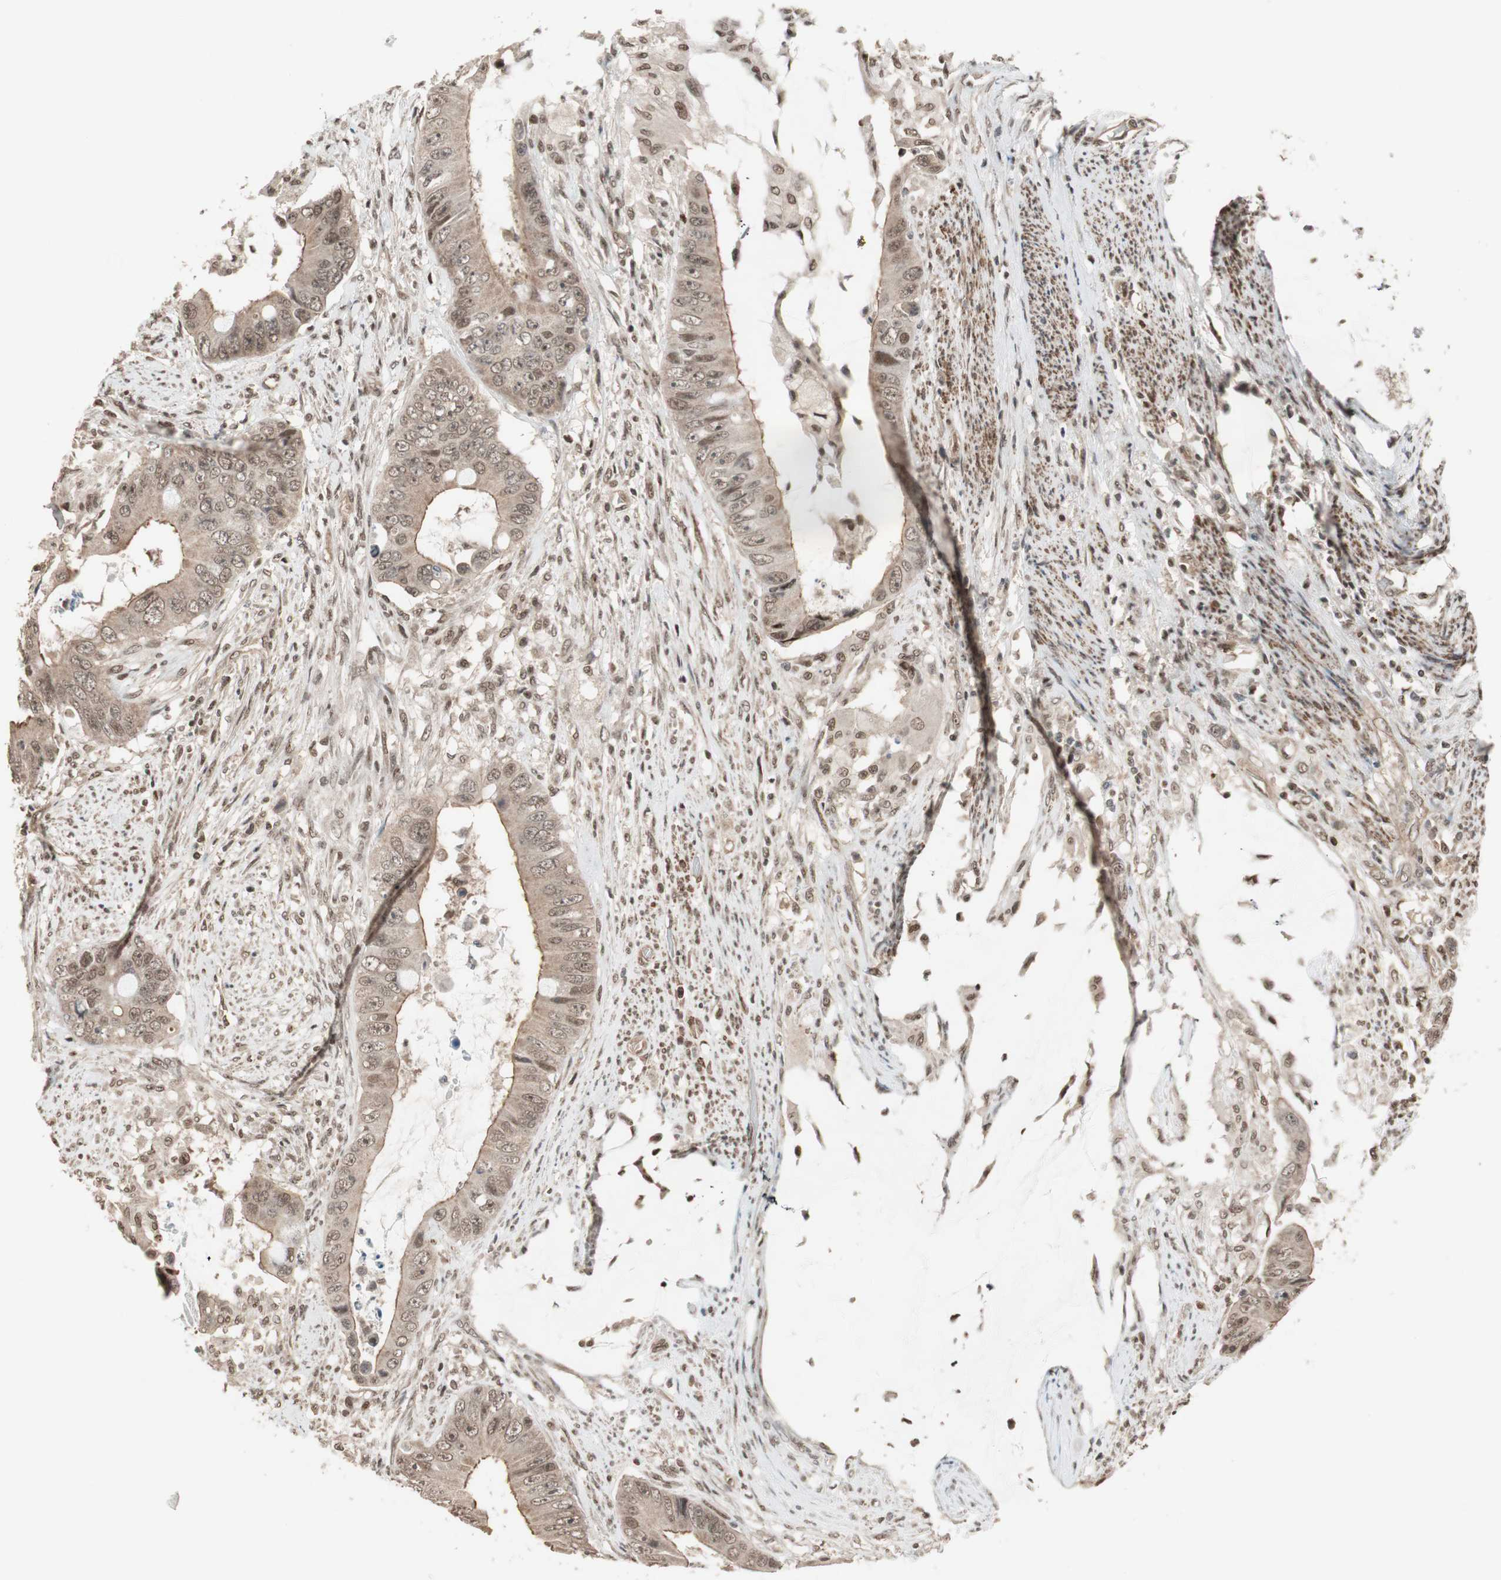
{"staining": {"intensity": "weak", "quantity": ">75%", "location": "cytoplasmic/membranous,nuclear"}, "tissue": "colorectal cancer", "cell_type": "Tumor cells", "image_type": "cancer", "snomed": [{"axis": "morphology", "description": "Adenocarcinoma, NOS"}, {"axis": "topography", "description": "Rectum"}], "caption": "Immunohistochemical staining of human adenocarcinoma (colorectal) reveals weak cytoplasmic/membranous and nuclear protein positivity in approximately >75% of tumor cells.", "gene": "DRAP1", "patient": {"sex": "female", "age": 77}}